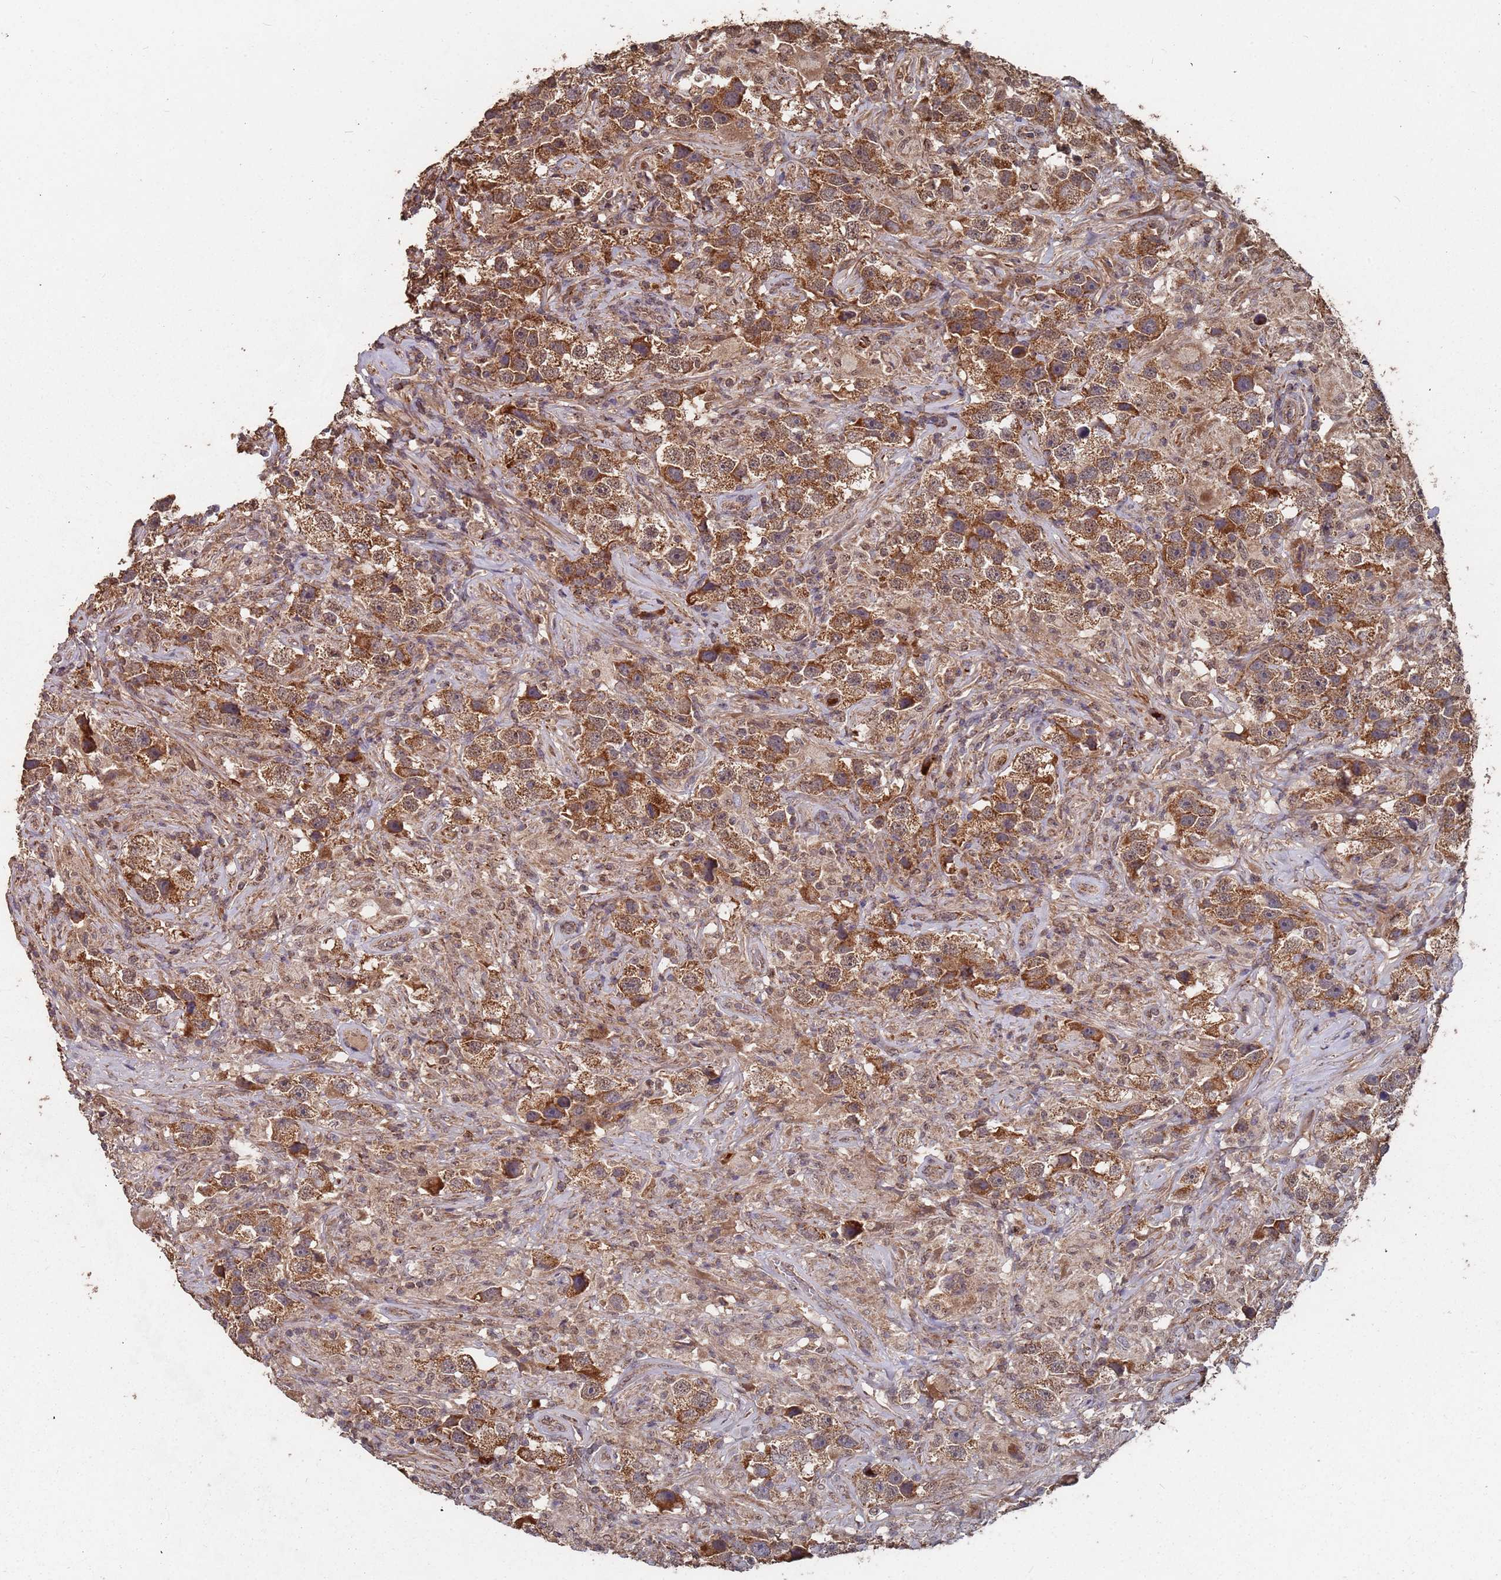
{"staining": {"intensity": "strong", "quantity": ">75%", "location": "cytoplasmic/membranous"}, "tissue": "testis cancer", "cell_type": "Tumor cells", "image_type": "cancer", "snomed": [{"axis": "morphology", "description": "Seminoma, NOS"}, {"axis": "topography", "description": "Testis"}], "caption": "Immunohistochemical staining of testis seminoma exhibits strong cytoplasmic/membranous protein staining in about >75% of tumor cells. The staining is performed using DAB brown chromogen to label protein expression. The nuclei are counter-stained blue using hematoxylin.", "gene": "PRORP", "patient": {"sex": "male", "age": 49}}